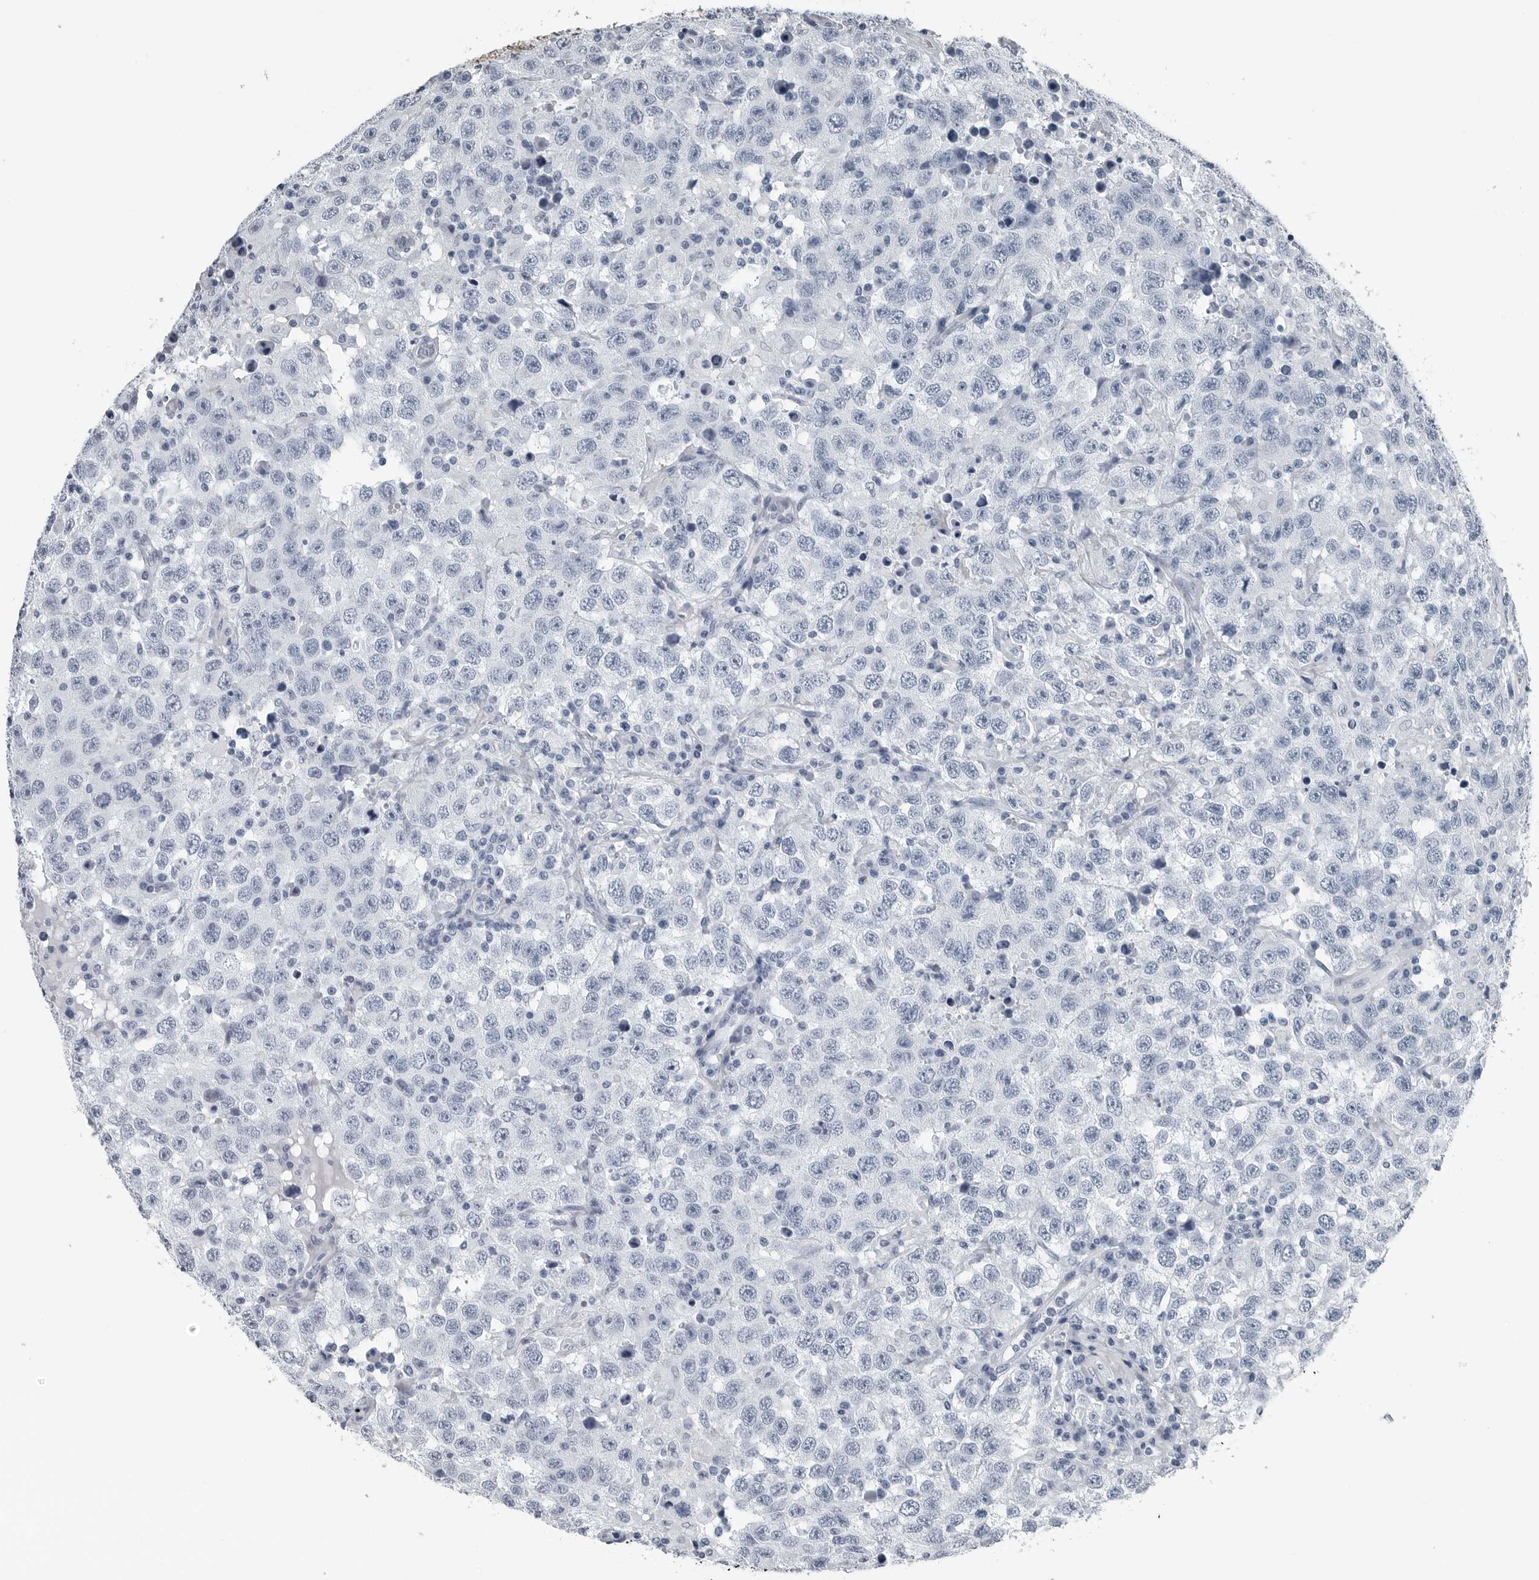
{"staining": {"intensity": "negative", "quantity": "none", "location": "none"}, "tissue": "testis cancer", "cell_type": "Tumor cells", "image_type": "cancer", "snomed": [{"axis": "morphology", "description": "Seminoma, NOS"}, {"axis": "topography", "description": "Testis"}], "caption": "IHC of human testis seminoma reveals no expression in tumor cells. (IHC, brightfield microscopy, high magnification).", "gene": "SPINK1", "patient": {"sex": "male", "age": 41}}